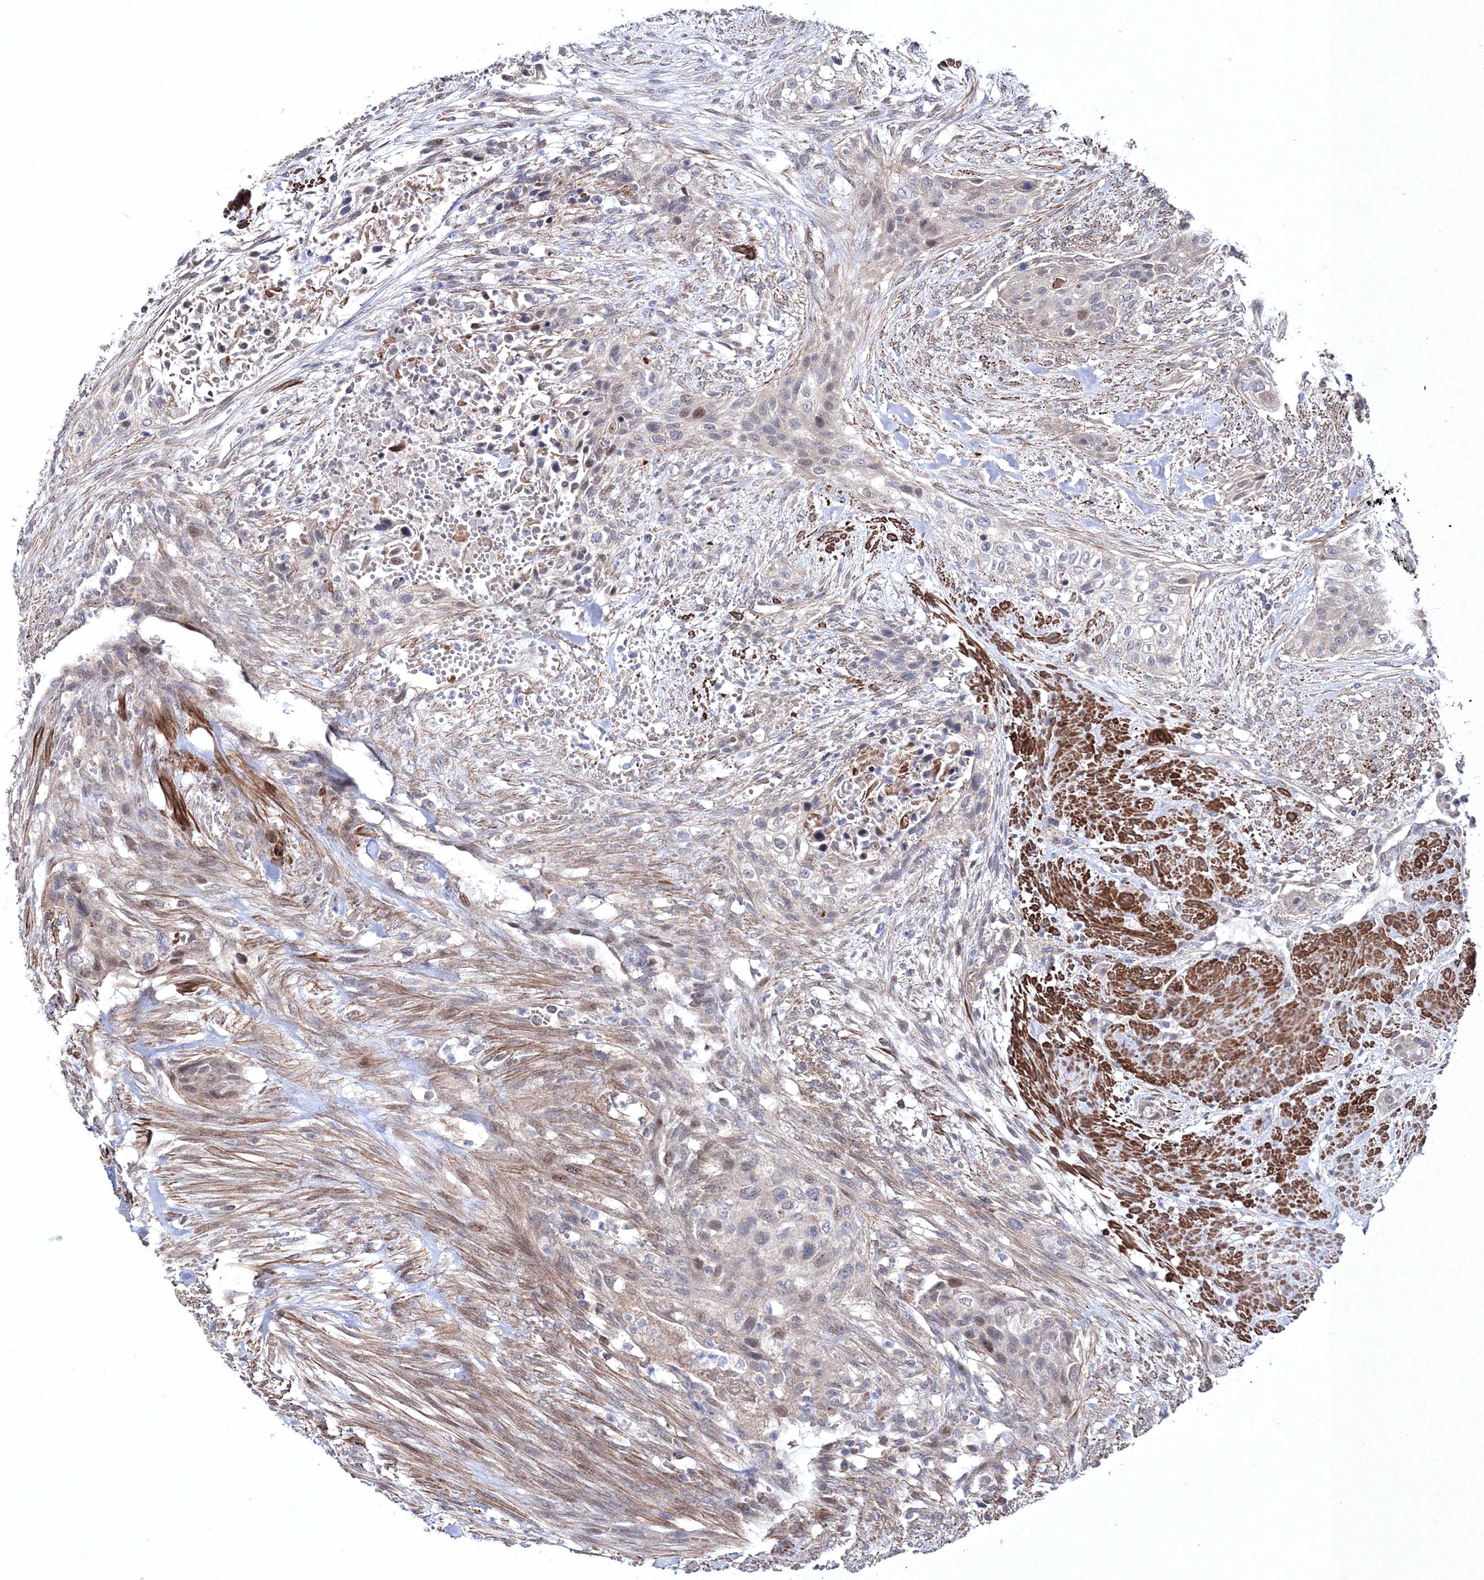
{"staining": {"intensity": "negative", "quantity": "none", "location": "none"}, "tissue": "urothelial cancer", "cell_type": "Tumor cells", "image_type": "cancer", "snomed": [{"axis": "morphology", "description": "Urothelial carcinoma, High grade"}, {"axis": "topography", "description": "Urinary bladder"}], "caption": "Urothelial cancer was stained to show a protein in brown. There is no significant positivity in tumor cells.", "gene": "PPP2R2B", "patient": {"sex": "male", "age": 35}}